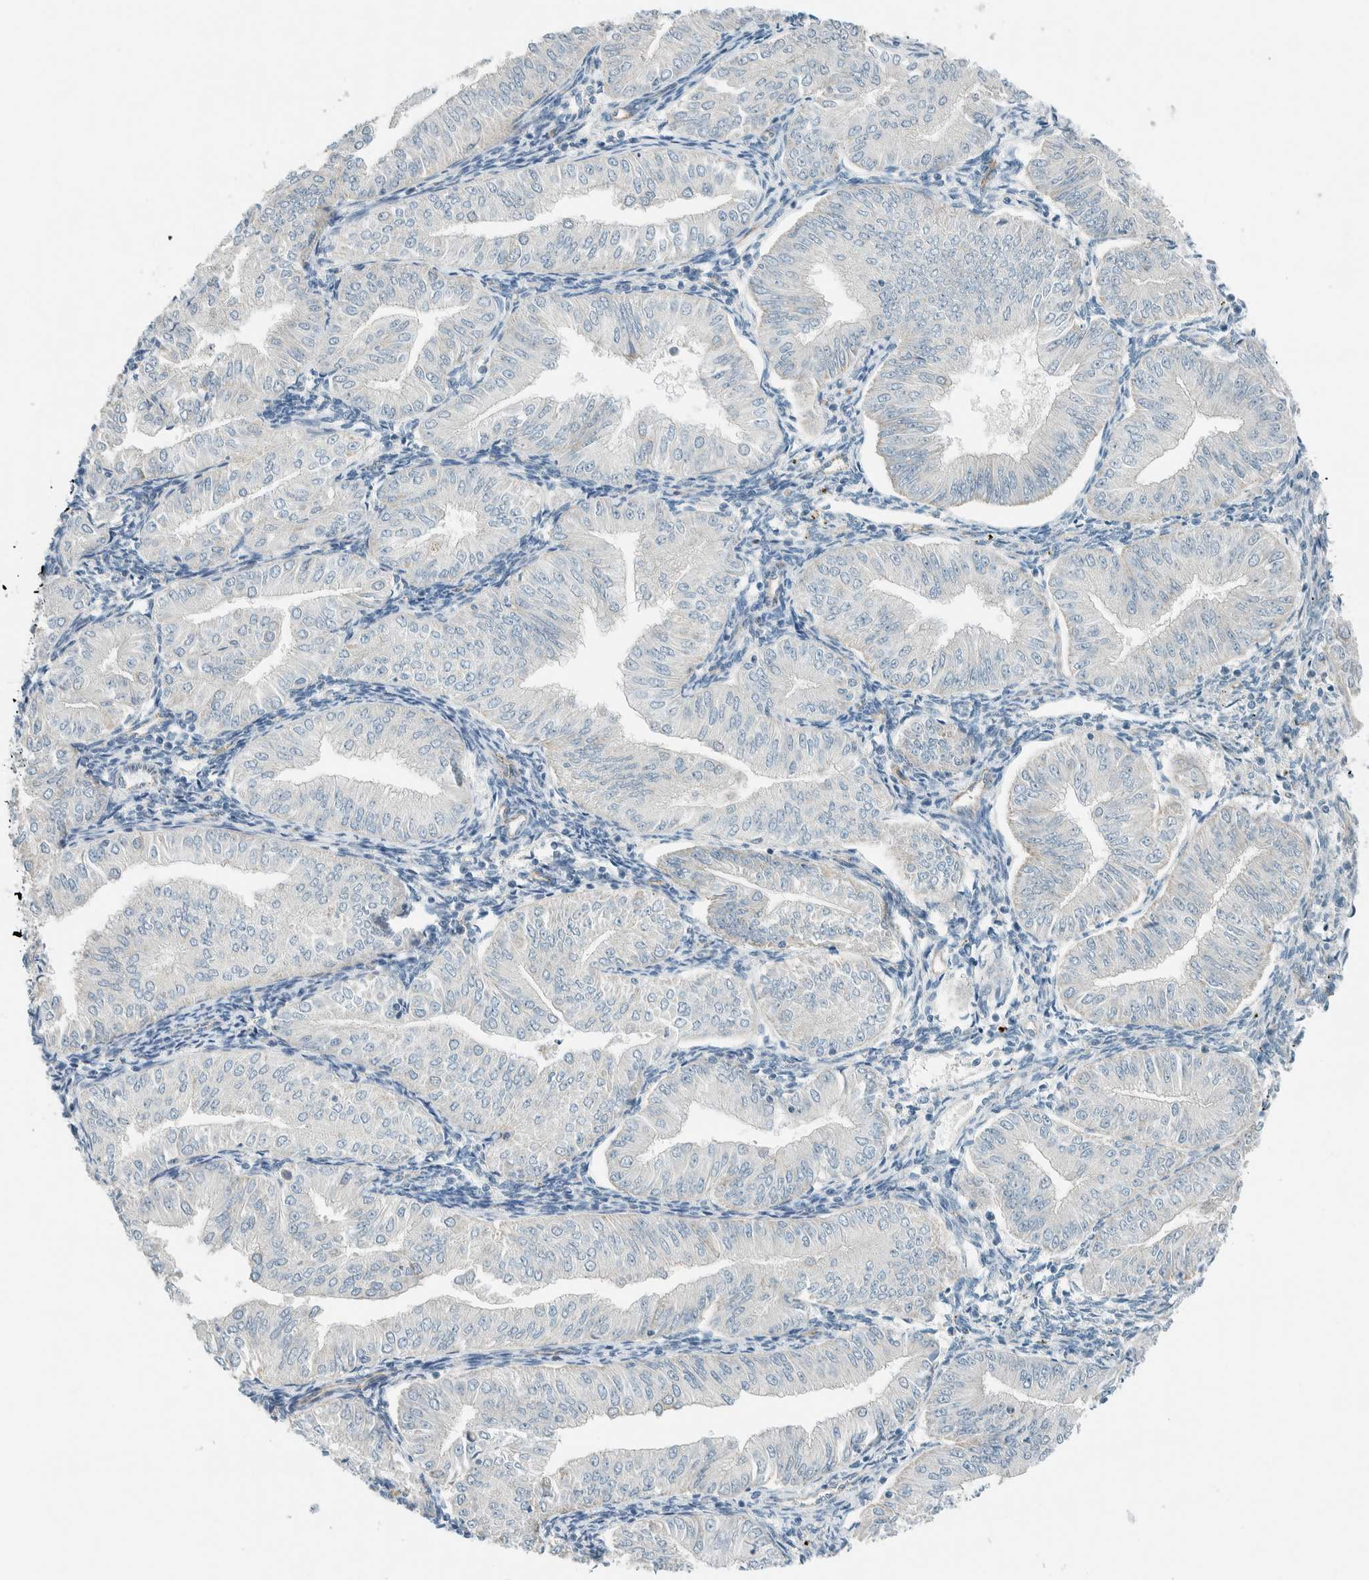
{"staining": {"intensity": "negative", "quantity": "none", "location": "none"}, "tissue": "endometrial cancer", "cell_type": "Tumor cells", "image_type": "cancer", "snomed": [{"axis": "morphology", "description": "Normal tissue, NOS"}, {"axis": "morphology", "description": "Adenocarcinoma, NOS"}, {"axis": "topography", "description": "Endometrium"}], "caption": "This is an IHC image of endometrial cancer (adenocarcinoma). There is no staining in tumor cells.", "gene": "SLFN12", "patient": {"sex": "female", "age": 53}}